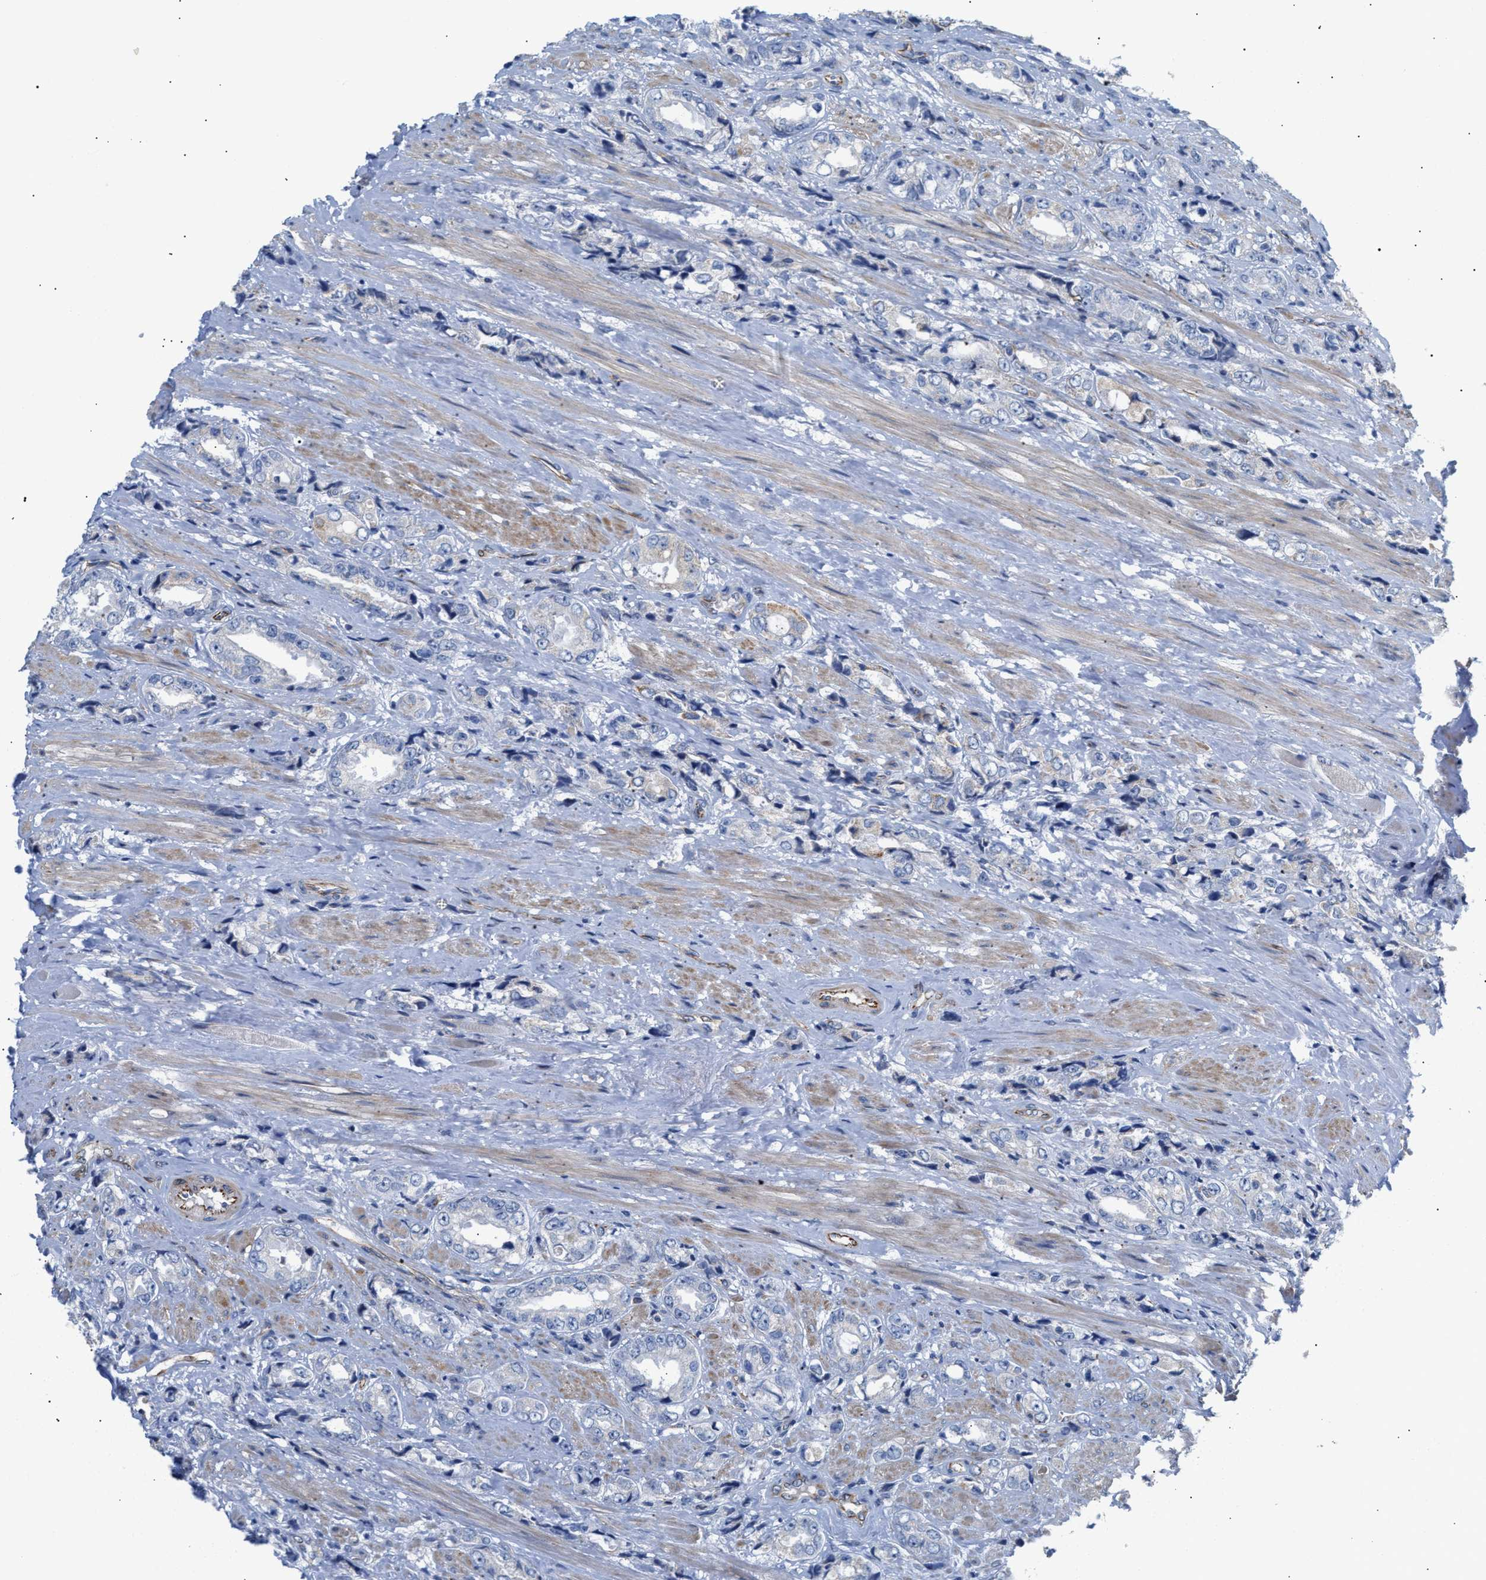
{"staining": {"intensity": "negative", "quantity": "none", "location": "none"}, "tissue": "prostate cancer", "cell_type": "Tumor cells", "image_type": "cancer", "snomed": [{"axis": "morphology", "description": "Adenocarcinoma, High grade"}, {"axis": "topography", "description": "Prostate"}], "caption": "Immunohistochemical staining of prostate cancer (high-grade adenocarcinoma) exhibits no significant staining in tumor cells.", "gene": "TFPI", "patient": {"sex": "male", "age": 61}}